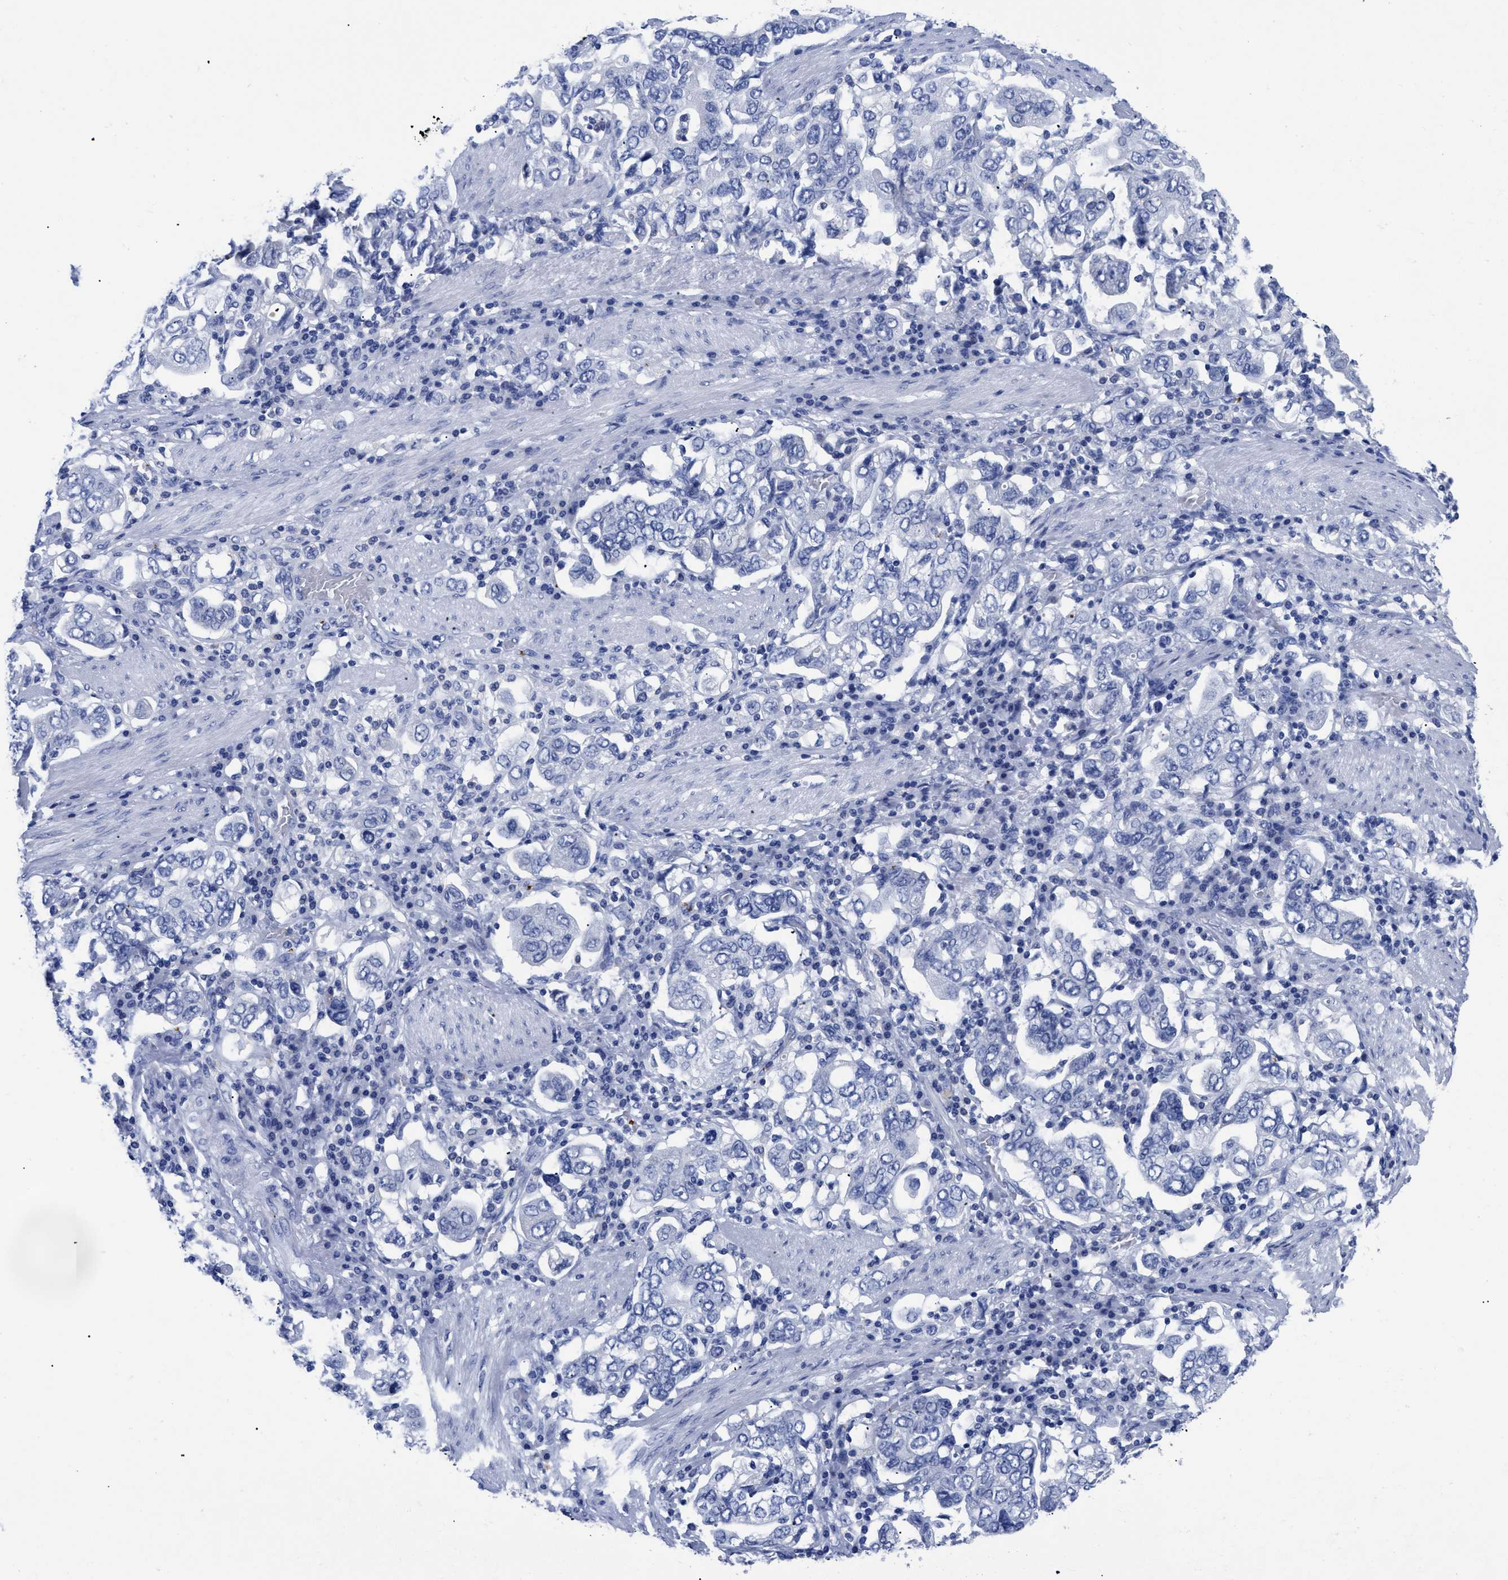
{"staining": {"intensity": "negative", "quantity": "none", "location": "none"}, "tissue": "stomach cancer", "cell_type": "Tumor cells", "image_type": "cancer", "snomed": [{"axis": "morphology", "description": "Adenocarcinoma, NOS"}, {"axis": "topography", "description": "Stomach, upper"}], "caption": "Stomach cancer (adenocarcinoma) was stained to show a protein in brown. There is no significant expression in tumor cells. (DAB (3,3'-diaminobenzidine) immunohistochemistry (IHC), high magnification).", "gene": "TREML1", "patient": {"sex": "male", "age": 62}}